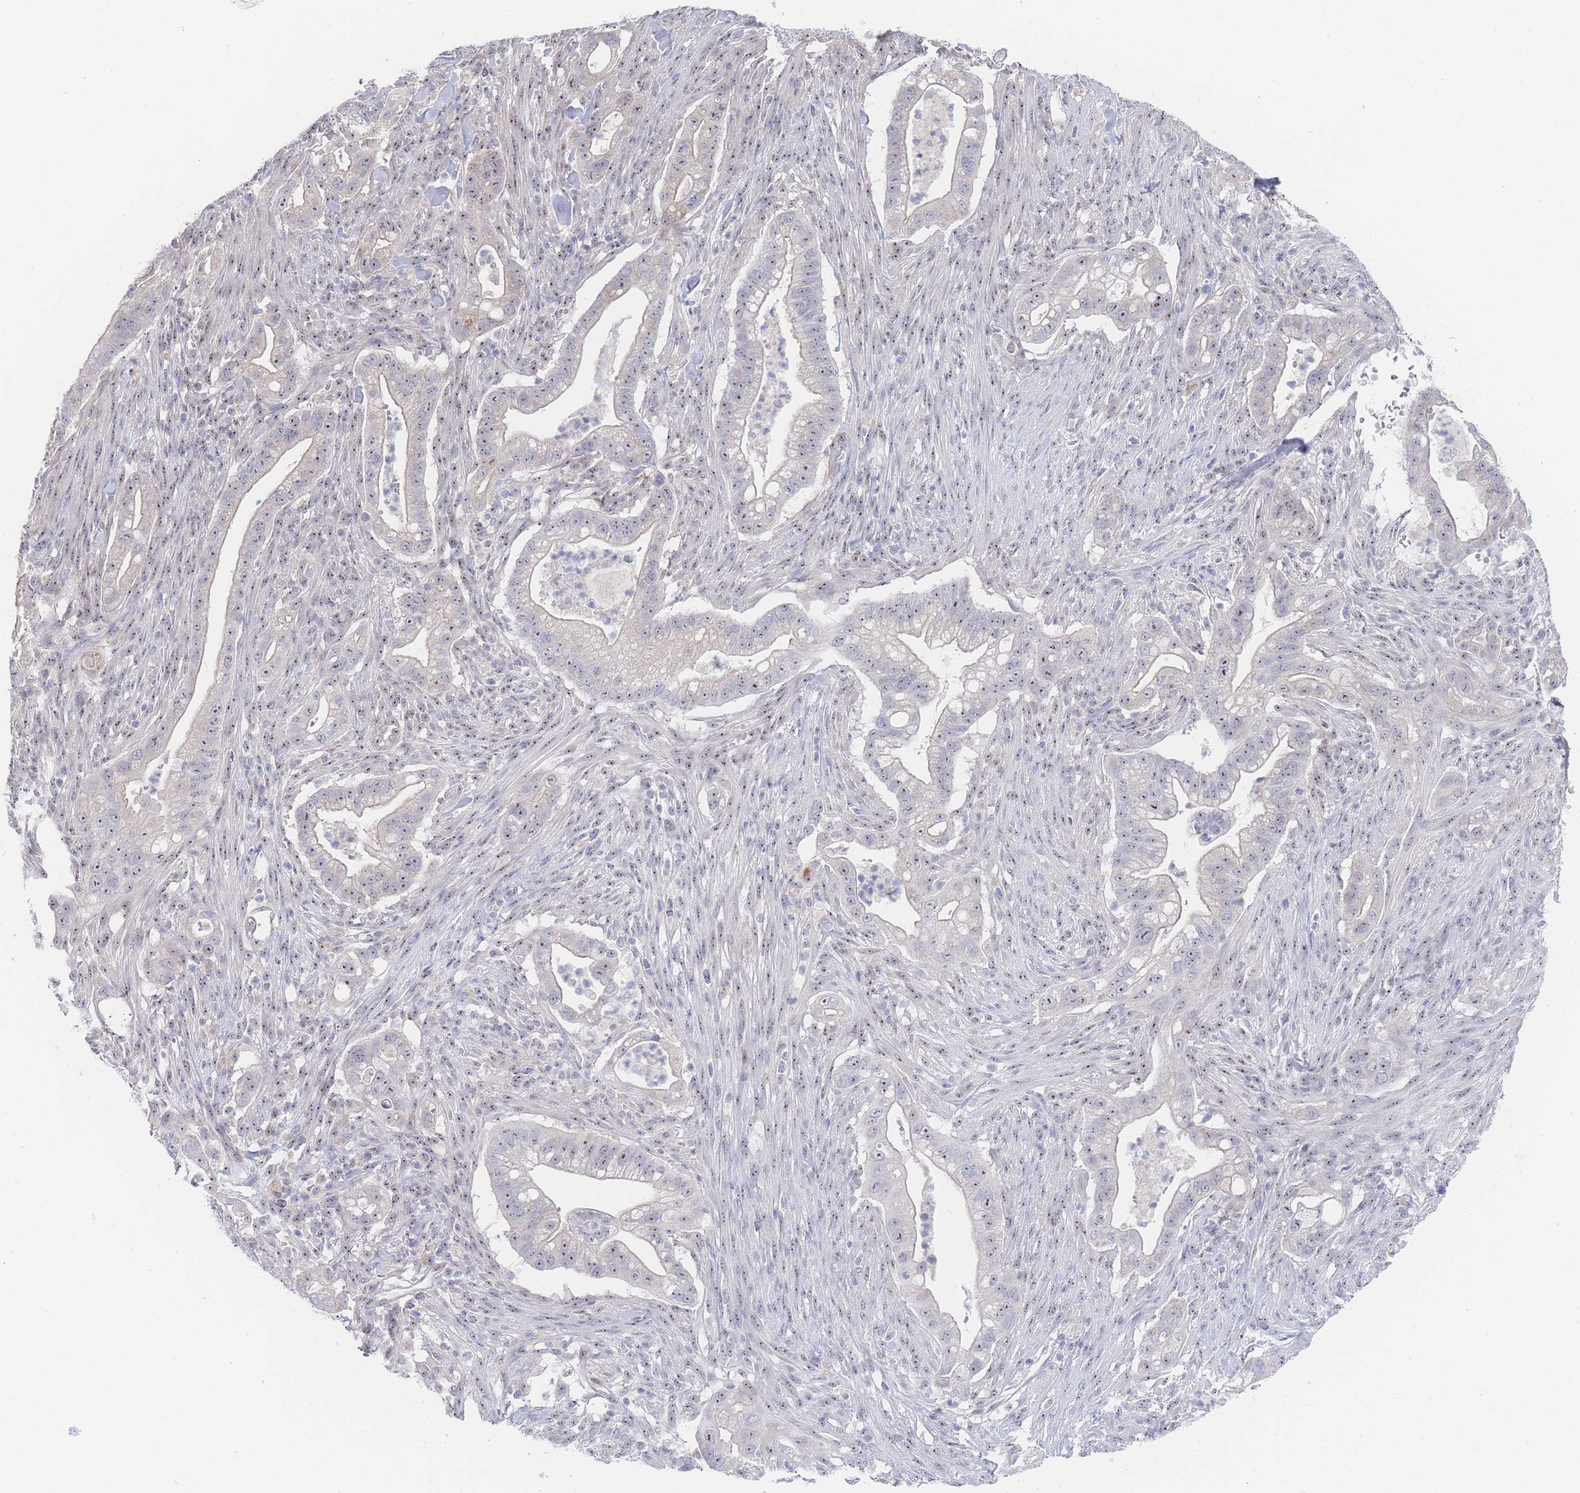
{"staining": {"intensity": "weak", "quantity": "25%-75%", "location": "nuclear"}, "tissue": "pancreatic cancer", "cell_type": "Tumor cells", "image_type": "cancer", "snomed": [{"axis": "morphology", "description": "Adenocarcinoma, NOS"}, {"axis": "topography", "description": "Pancreas"}], "caption": "DAB (3,3'-diaminobenzidine) immunohistochemical staining of human pancreatic cancer exhibits weak nuclear protein positivity in about 25%-75% of tumor cells.", "gene": "ZNF142", "patient": {"sex": "male", "age": 44}}